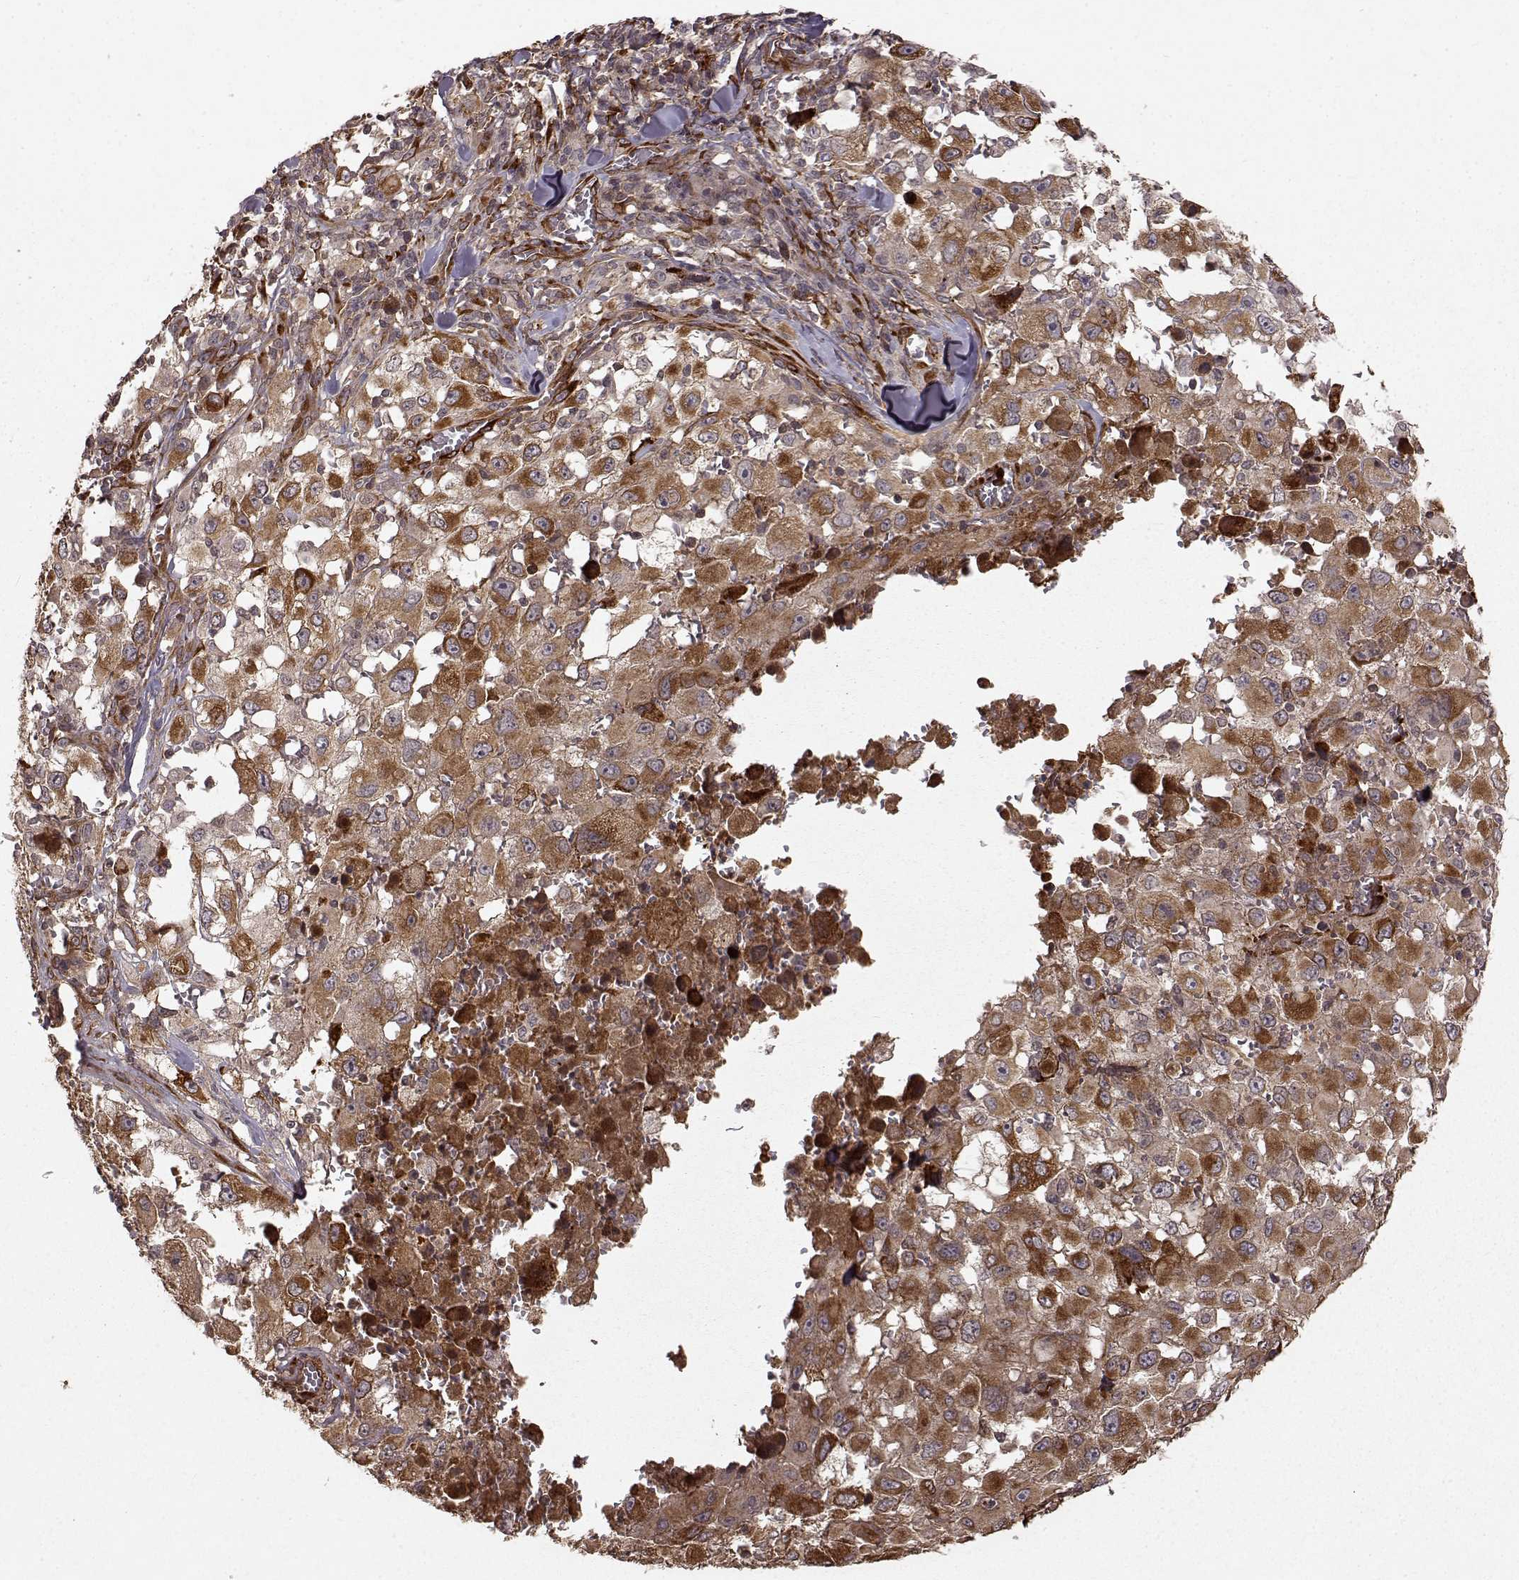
{"staining": {"intensity": "strong", "quantity": "25%-75%", "location": "cytoplasmic/membranous"}, "tissue": "melanoma", "cell_type": "Tumor cells", "image_type": "cancer", "snomed": [{"axis": "morphology", "description": "Malignant melanoma, Metastatic site"}, {"axis": "topography", "description": "Lymph node"}], "caption": "A histopathology image of malignant melanoma (metastatic site) stained for a protein displays strong cytoplasmic/membranous brown staining in tumor cells.", "gene": "FSTL1", "patient": {"sex": "male", "age": 50}}